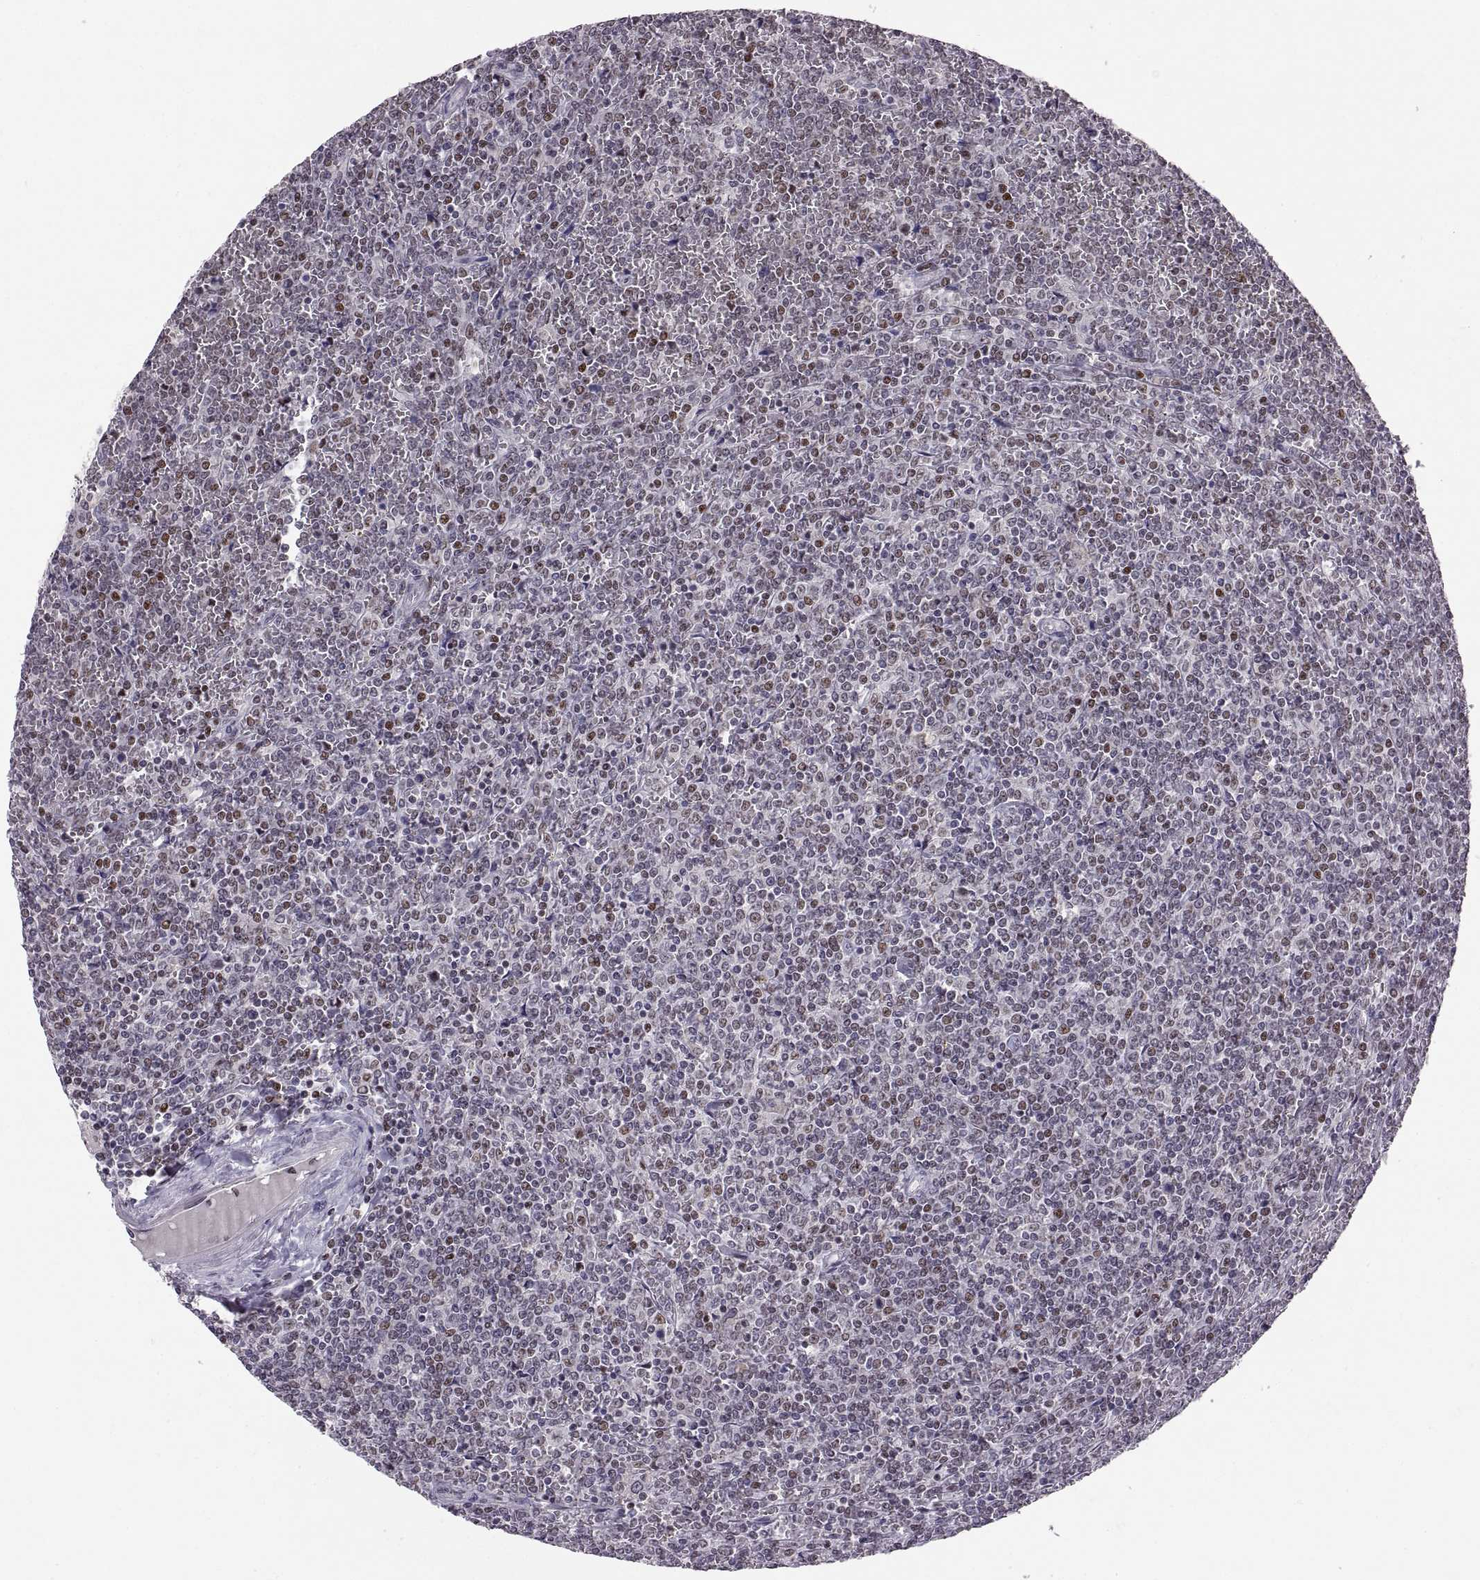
{"staining": {"intensity": "negative", "quantity": "none", "location": "none"}, "tissue": "lymphoma", "cell_type": "Tumor cells", "image_type": "cancer", "snomed": [{"axis": "morphology", "description": "Malignant lymphoma, non-Hodgkin's type, Low grade"}, {"axis": "topography", "description": "Spleen"}], "caption": "A micrograph of lymphoma stained for a protein exhibits no brown staining in tumor cells.", "gene": "SNAI1", "patient": {"sex": "female", "age": 19}}